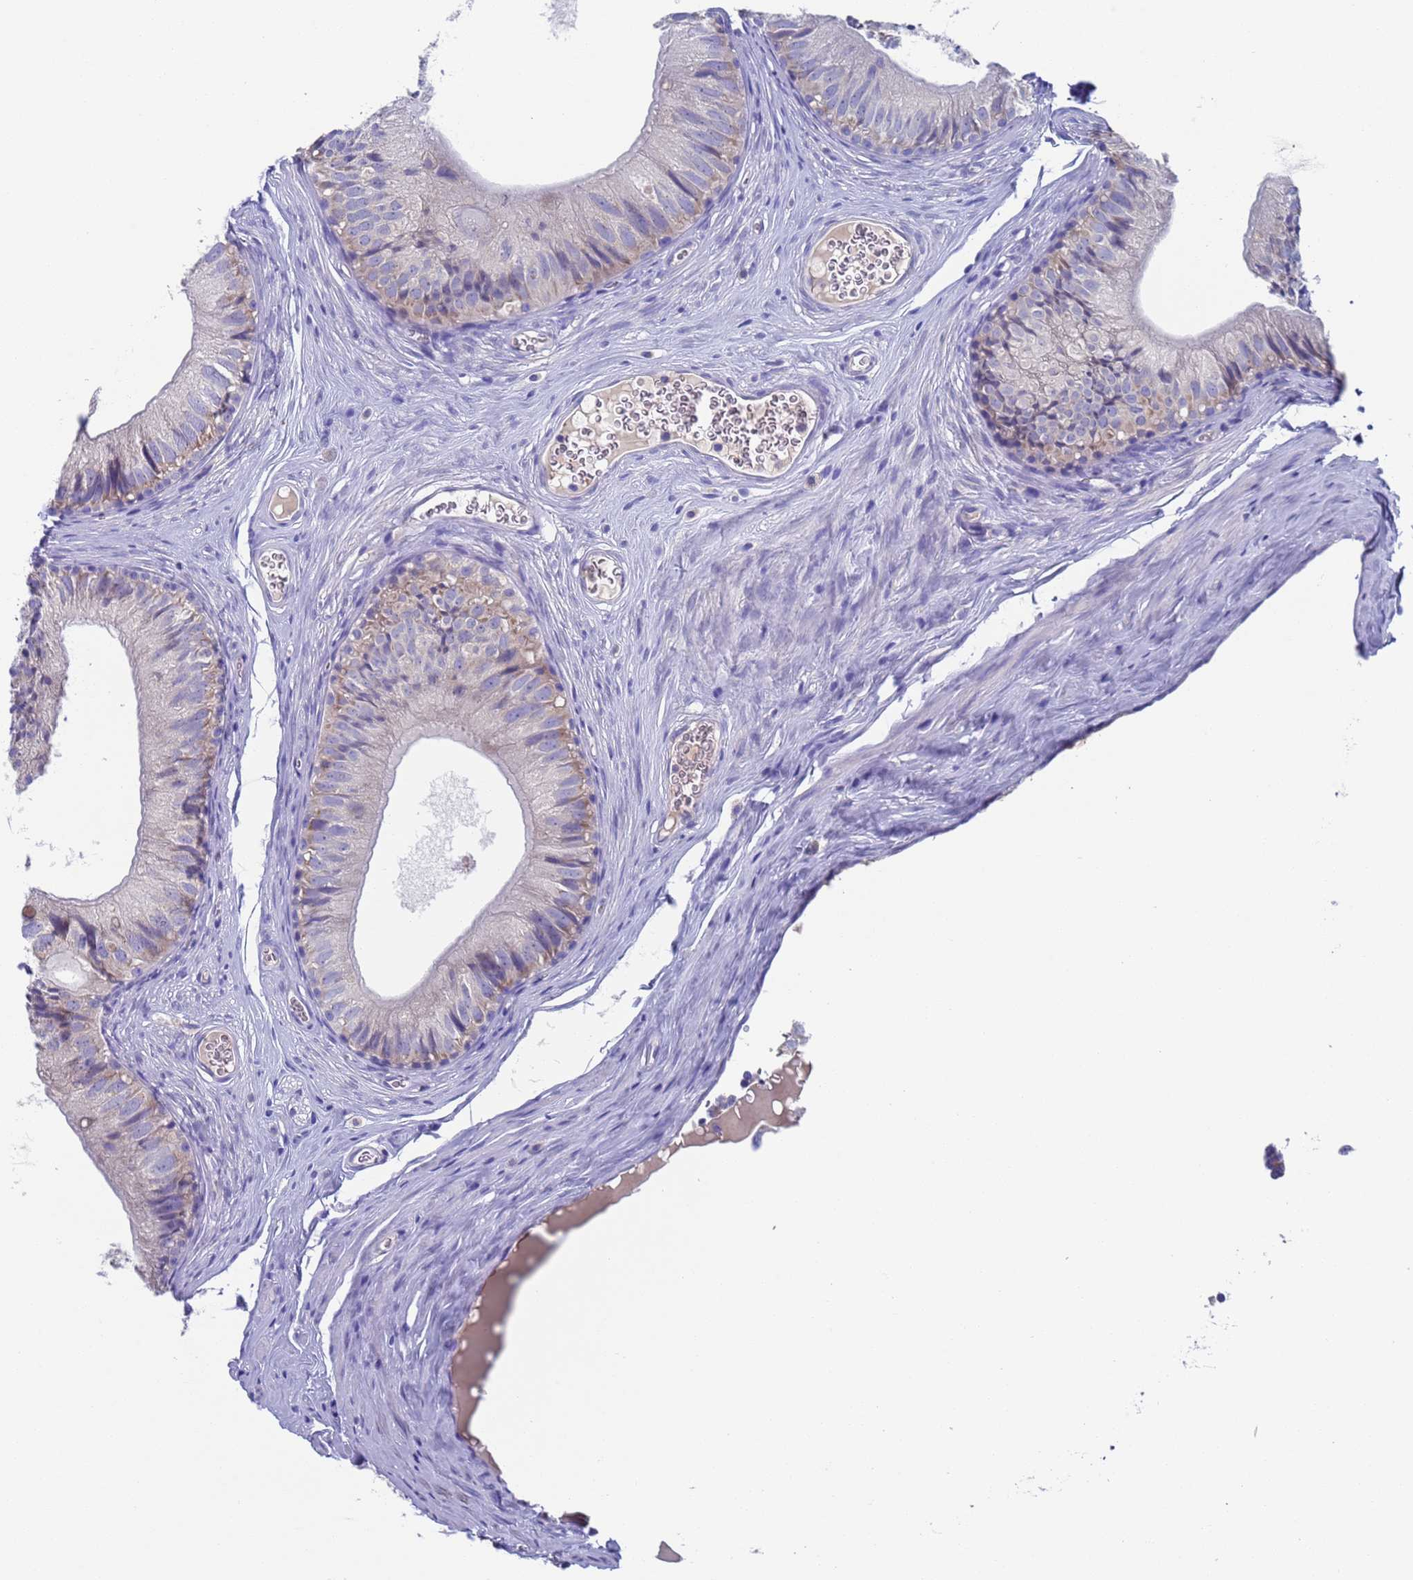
{"staining": {"intensity": "negative", "quantity": "none", "location": "none"}, "tissue": "epididymis", "cell_type": "Glandular cells", "image_type": "normal", "snomed": [{"axis": "morphology", "description": "Normal tissue, NOS"}, {"axis": "topography", "description": "Epididymis"}], "caption": "The immunohistochemistry (IHC) micrograph has no significant staining in glandular cells of epididymis. (Immunohistochemistry, brightfield microscopy, high magnification).", "gene": "PET117", "patient": {"sex": "male", "age": 36}}